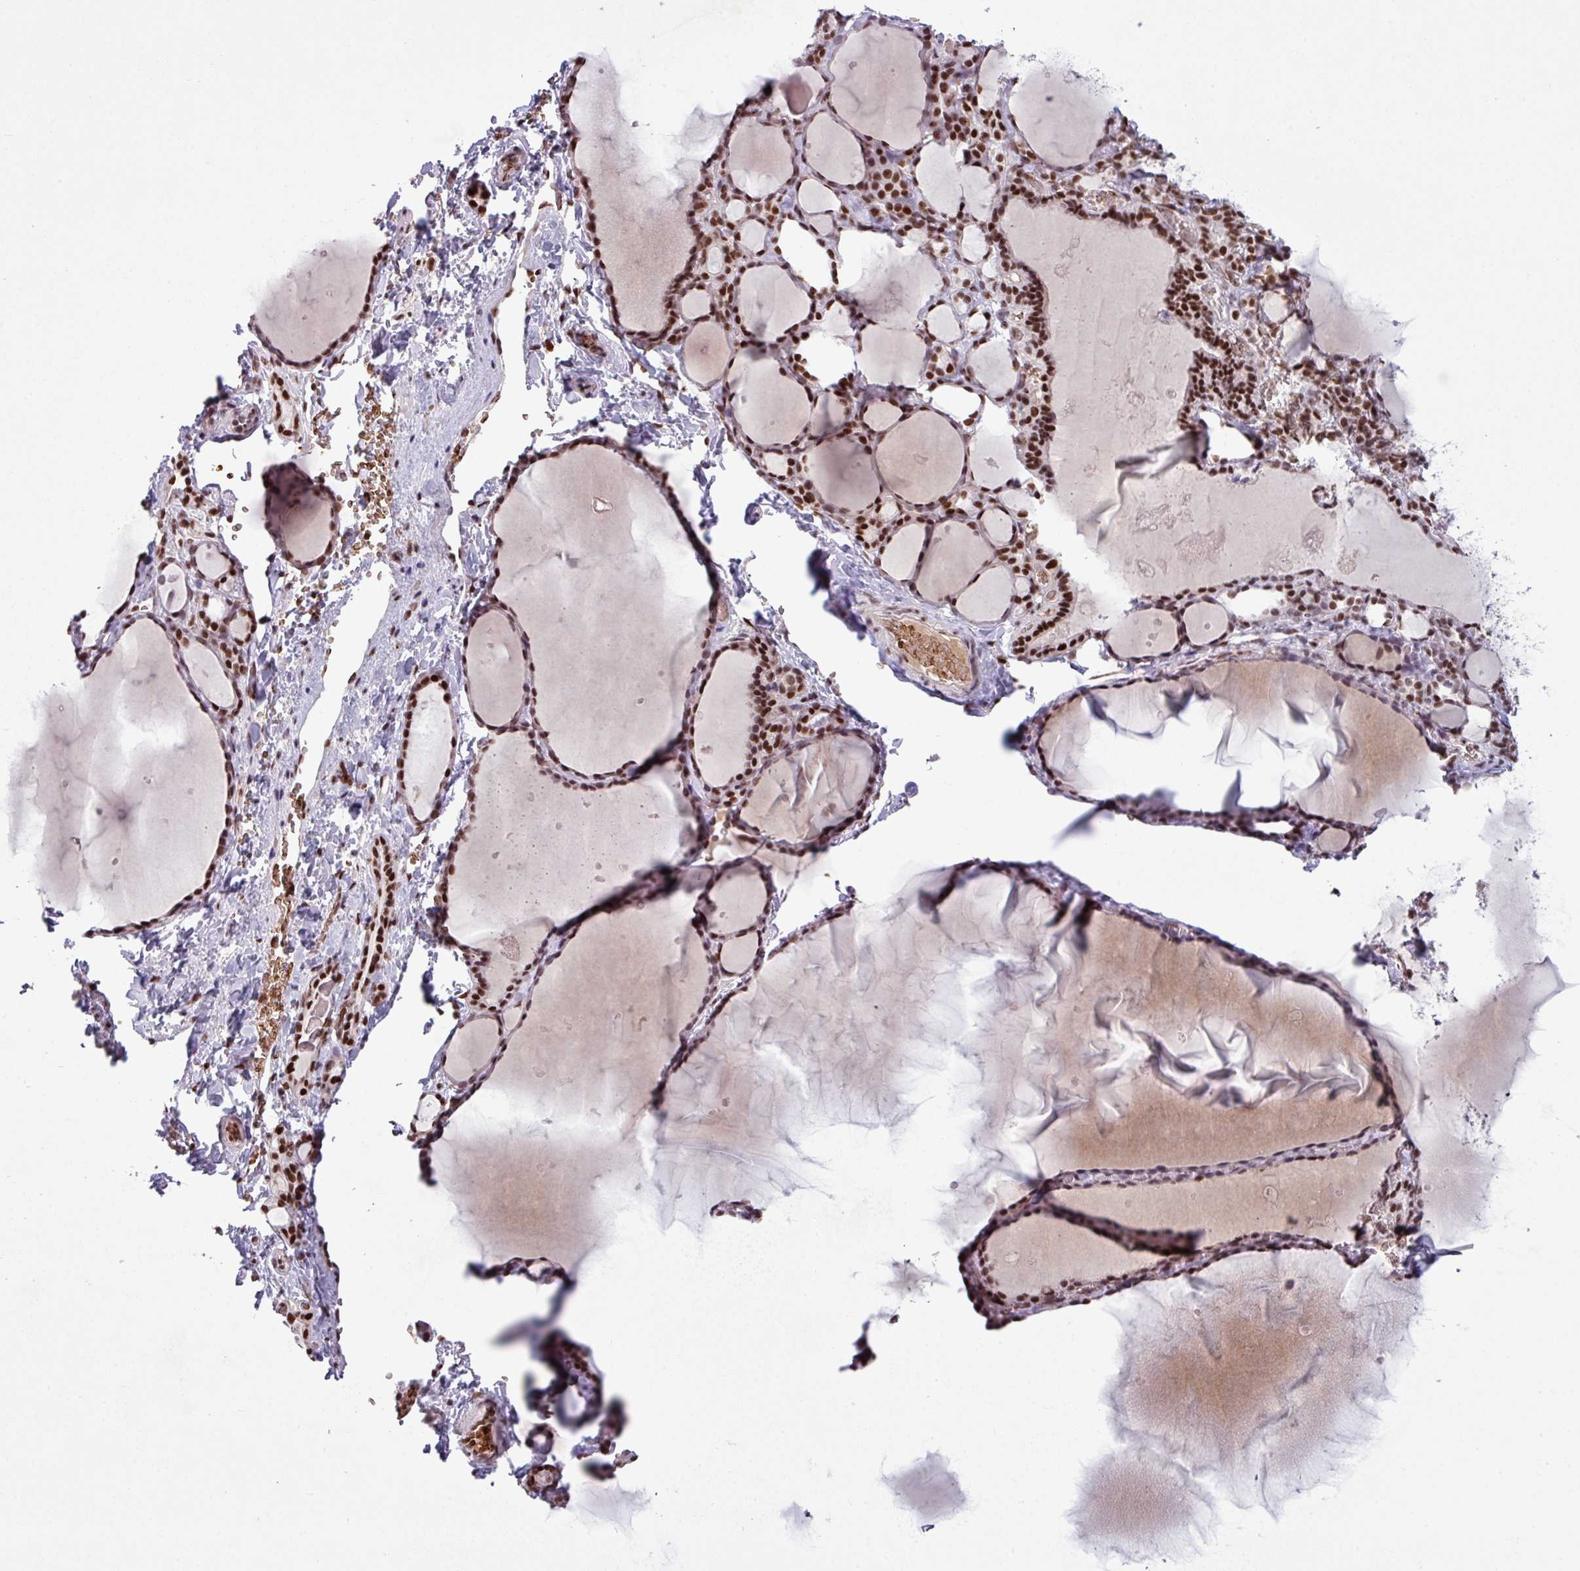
{"staining": {"intensity": "strong", "quantity": ">75%", "location": "nuclear"}, "tissue": "thyroid gland", "cell_type": "Glandular cells", "image_type": "normal", "snomed": [{"axis": "morphology", "description": "Normal tissue, NOS"}, {"axis": "topography", "description": "Thyroid gland"}], "caption": "Immunohistochemical staining of normal human thyroid gland demonstrates >75% levels of strong nuclear protein expression in about >75% of glandular cells.", "gene": "PRDM5", "patient": {"sex": "female", "age": 49}}